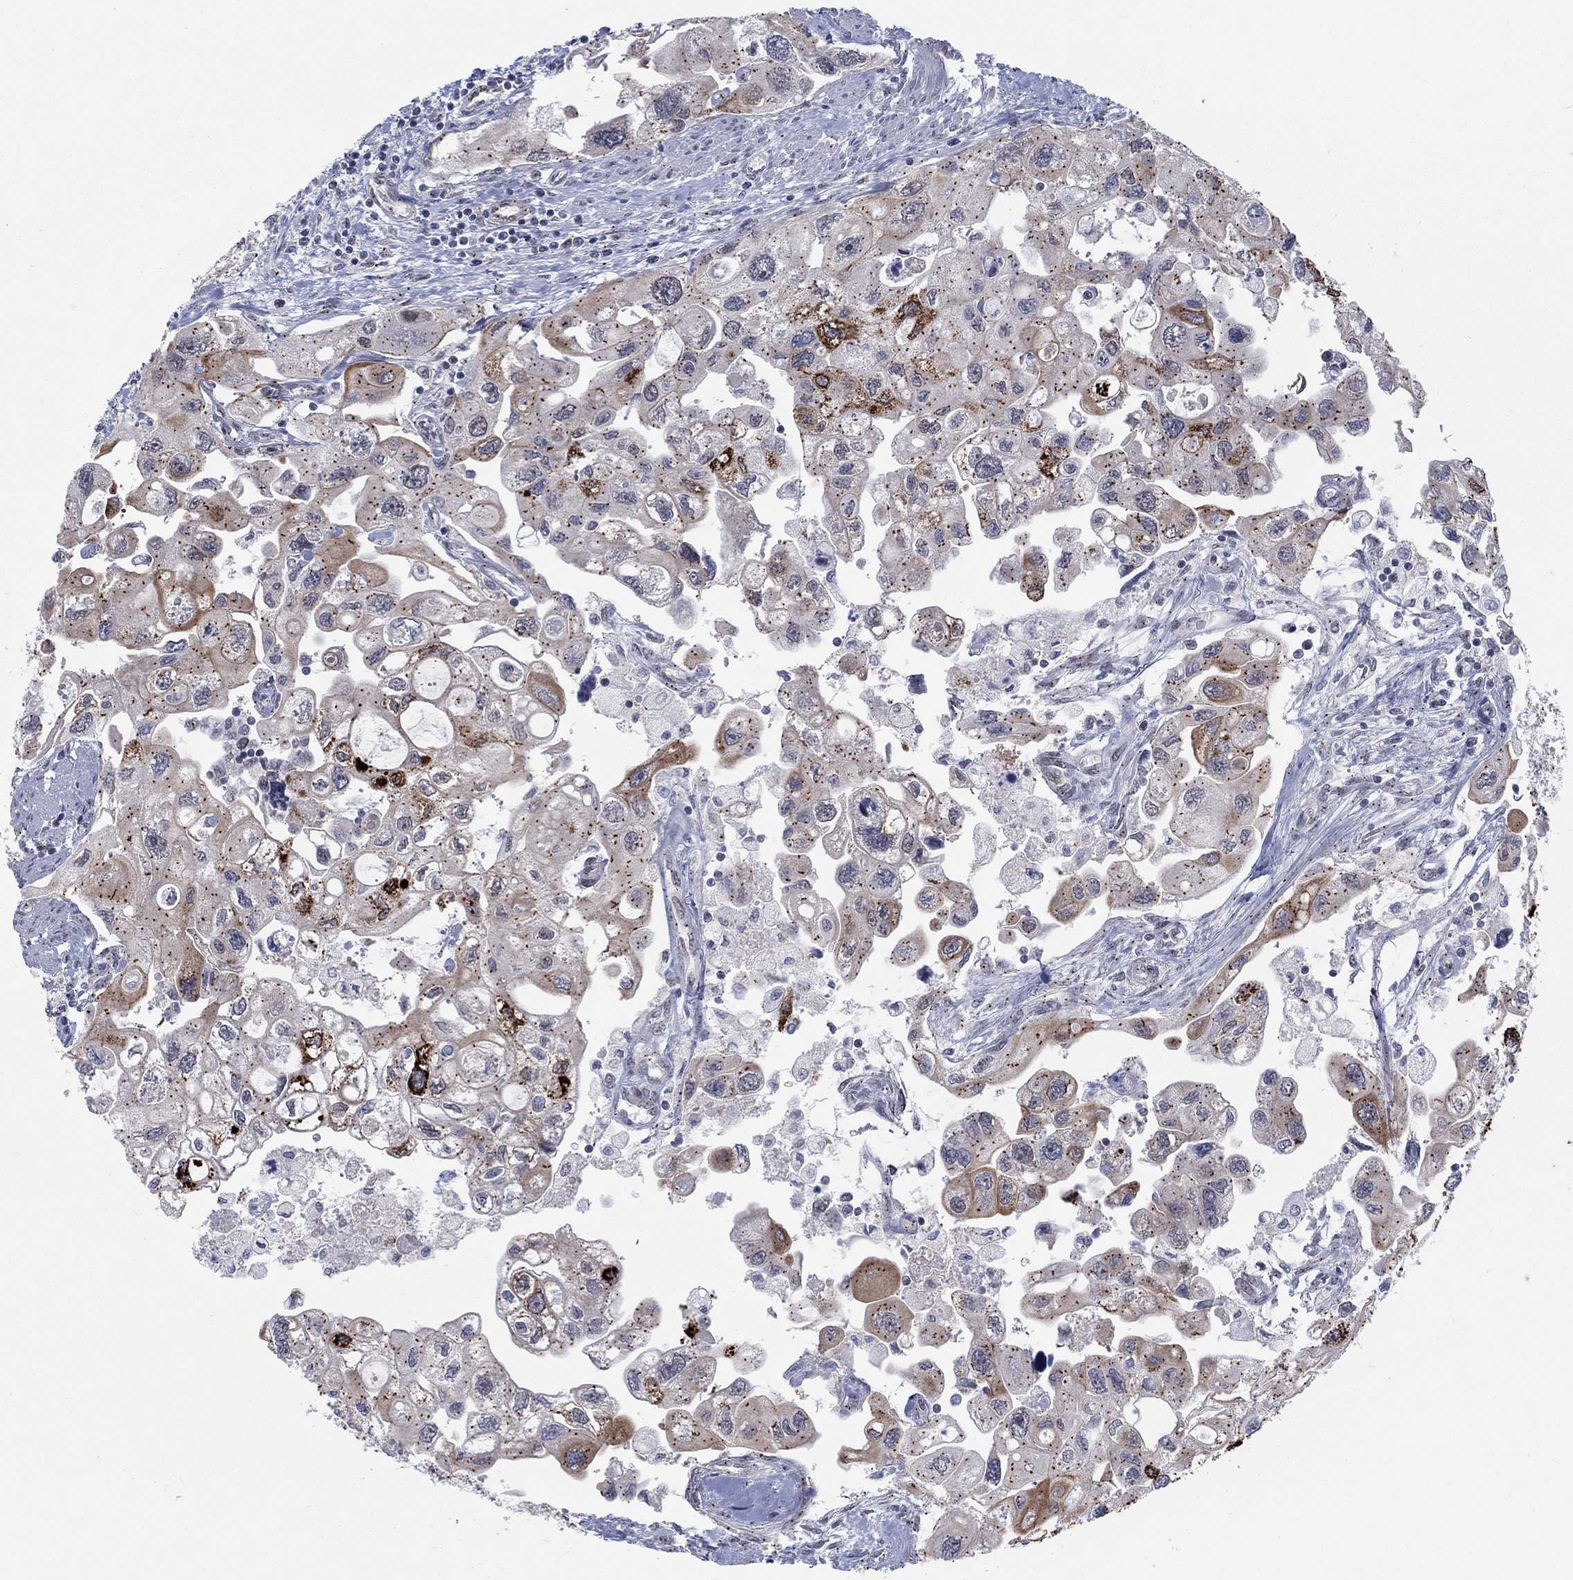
{"staining": {"intensity": "strong", "quantity": "25%-75%", "location": "cytoplasmic/membranous"}, "tissue": "urothelial cancer", "cell_type": "Tumor cells", "image_type": "cancer", "snomed": [{"axis": "morphology", "description": "Urothelial carcinoma, High grade"}, {"axis": "topography", "description": "Urinary bladder"}], "caption": "An IHC micrograph of neoplastic tissue is shown. Protein staining in brown shows strong cytoplasmic/membranous positivity in urothelial cancer within tumor cells.", "gene": "SH3RF1", "patient": {"sex": "male", "age": 59}}